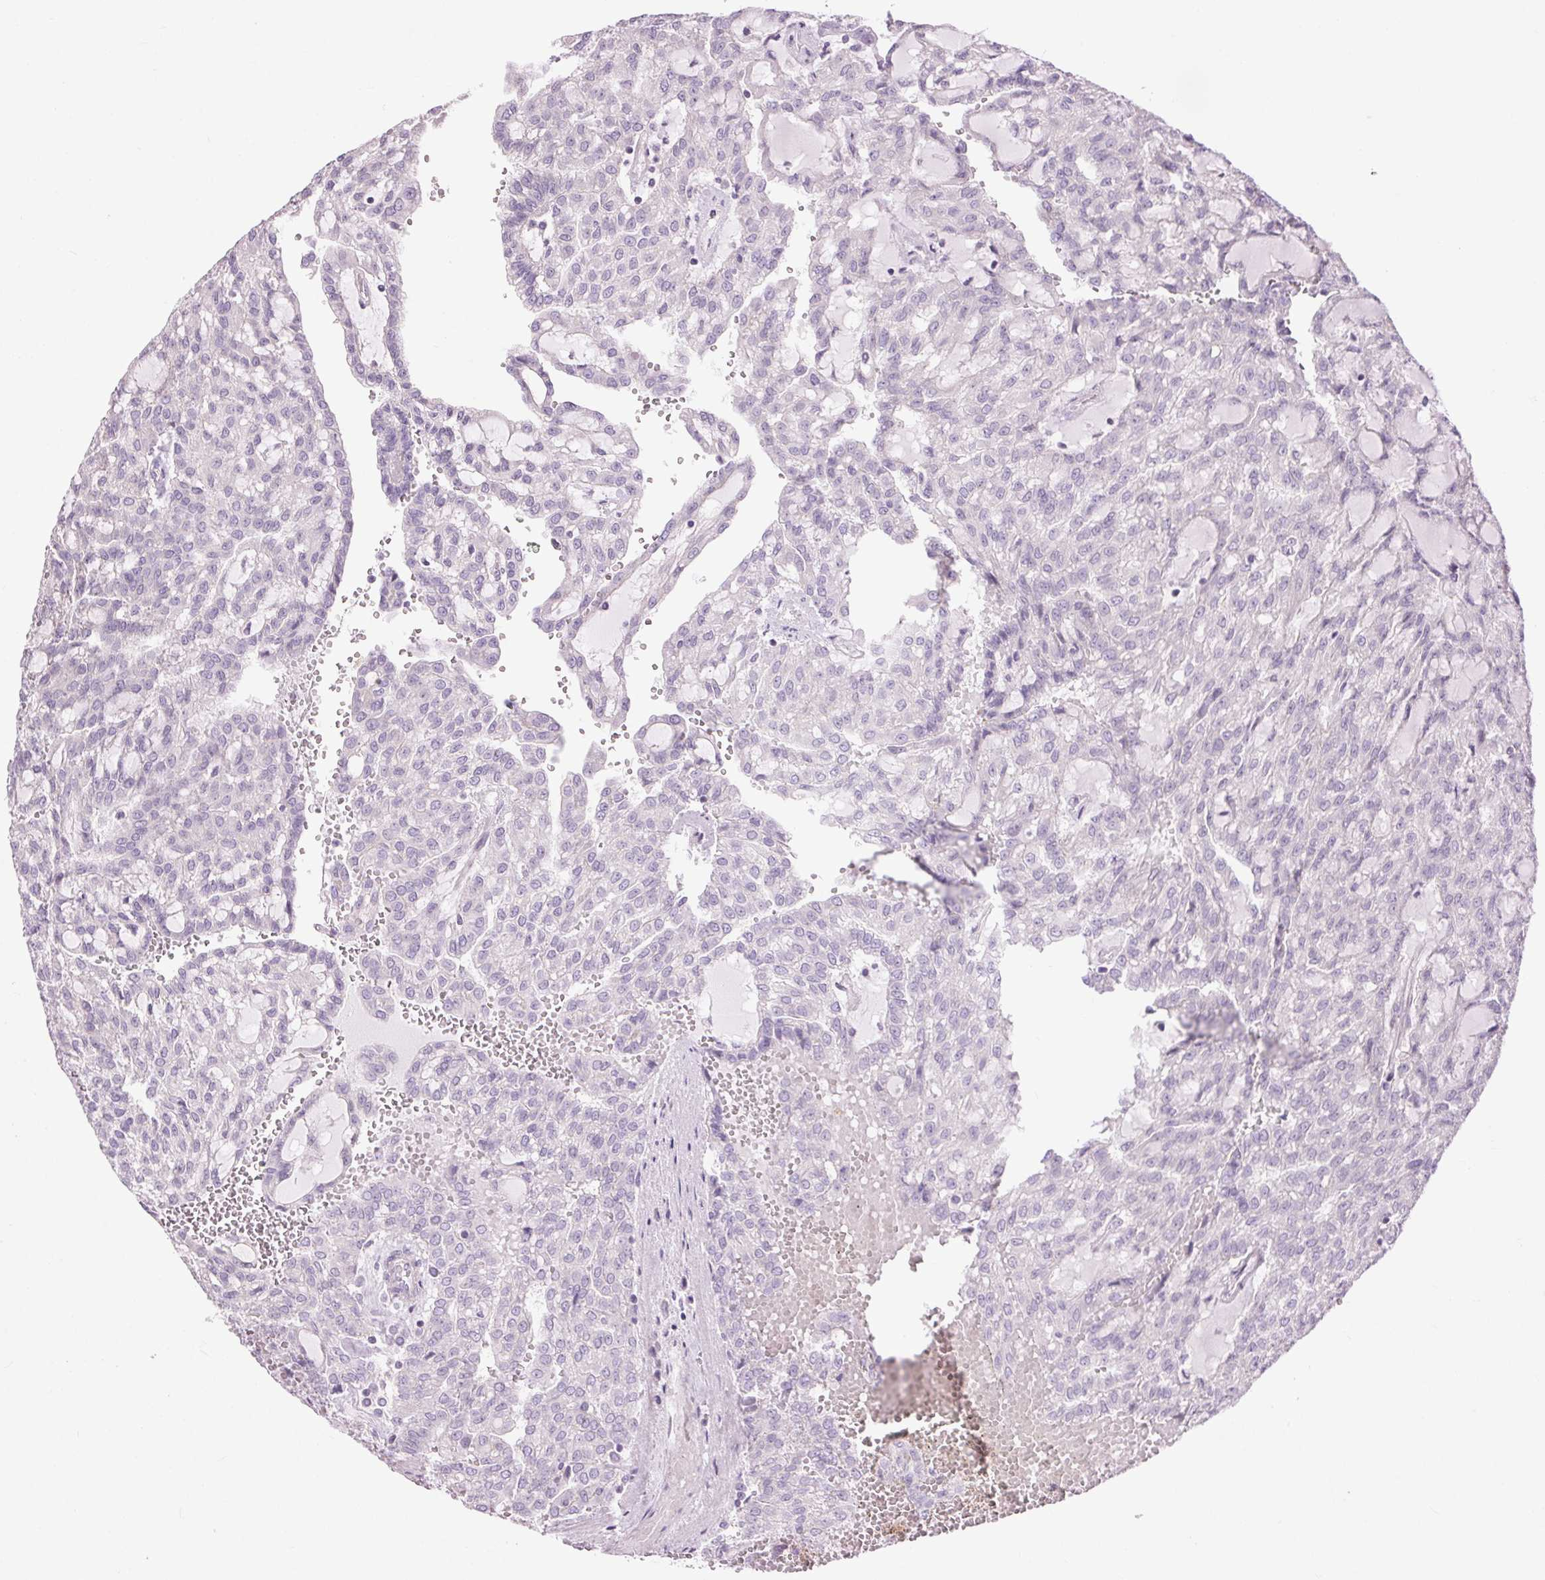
{"staining": {"intensity": "negative", "quantity": "none", "location": "none"}, "tissue": "renal cancer", "cell_type": "Tumor cells", "image_type": "cancer", "snomed": [{"axis": "morphology", "description": "Adenocarcinoma, NOS"}, {"axis": "topography", "description": "Kidney"}], "caption": "Immunohistochemical staining of human renal cancer demonstrates no significant expression in tumor cells.", "gene": "CTNNA3", "patient": {"sex": "male", "age": 63}}